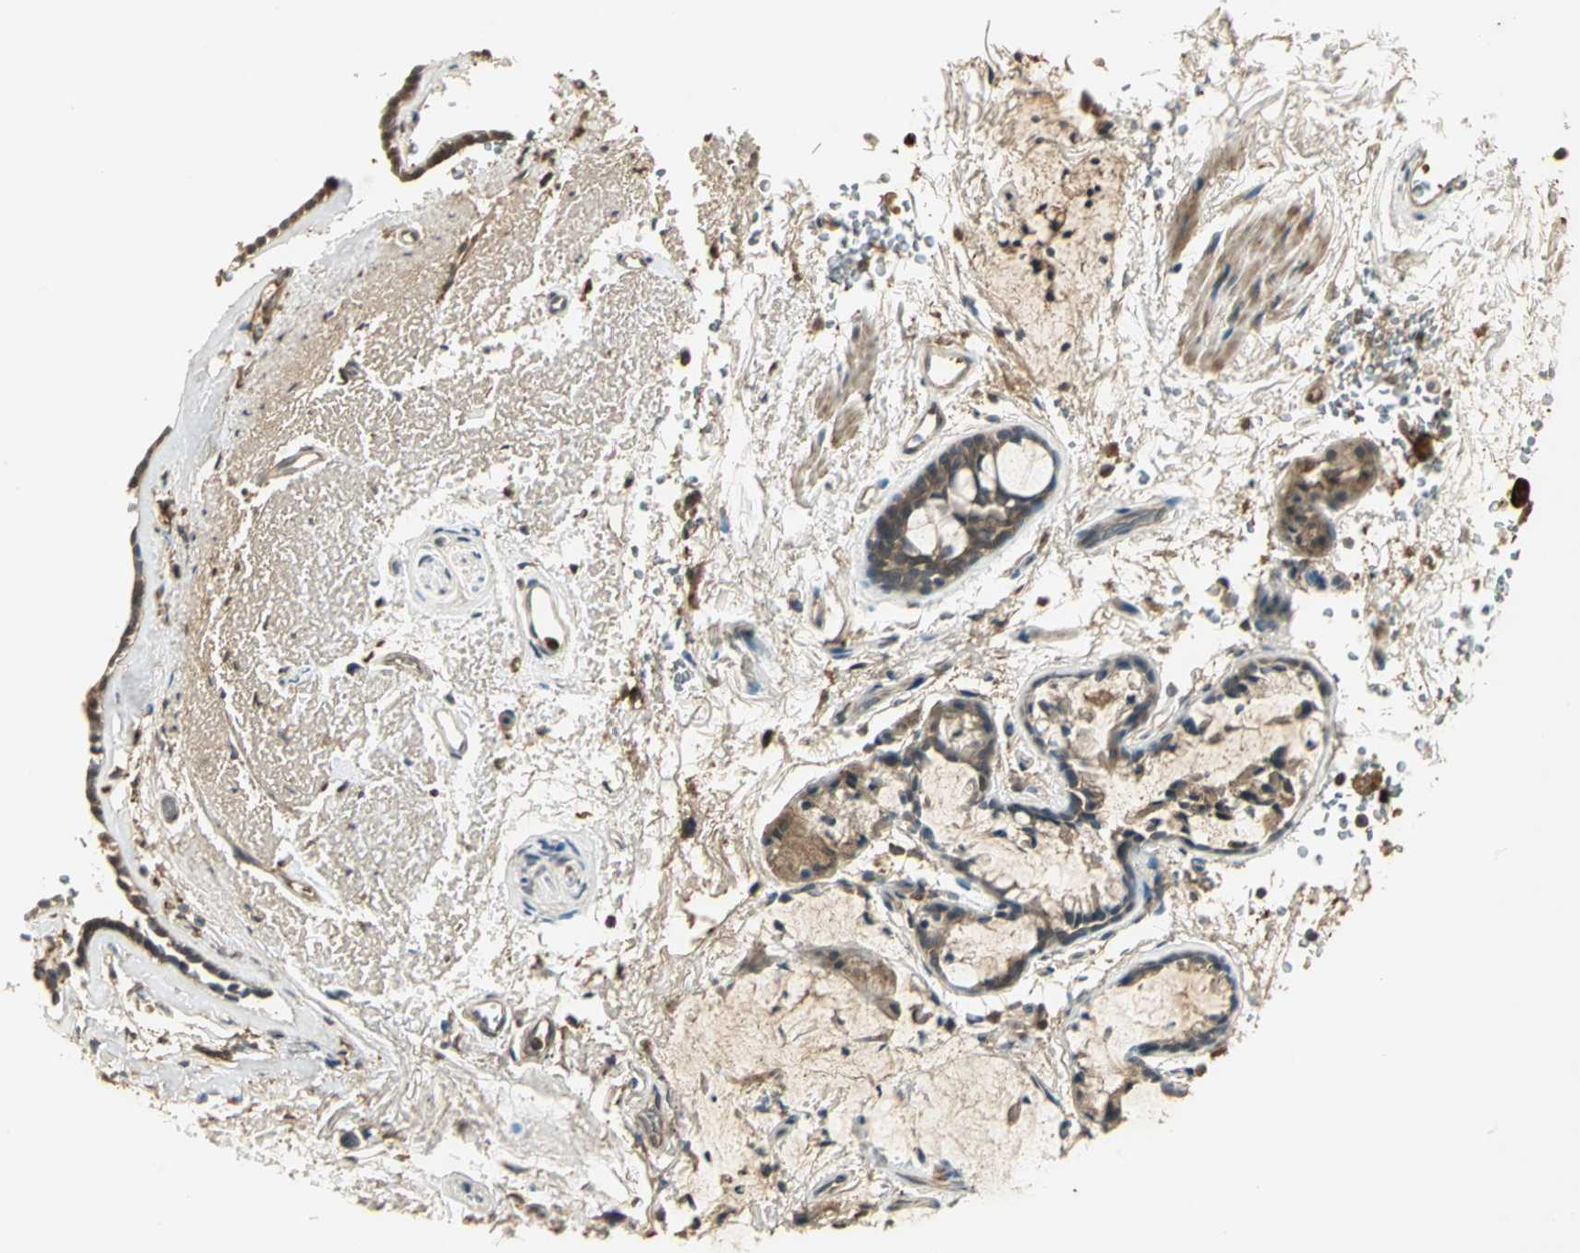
{"staining": {"intensity": "moderate", "quantity": ">75%", "location": "cytoplasmic/membranous"}, "tissue": "bronchus", "cell_type": "Respiratory epithelial cells", "image_type": "normal", "snomed": [{"axis": "morphology", "description": "Normal tissue, NOS"}, {"axis": "morphology", "description": "Adenocarcinoma, NOS"}, {"axis": "topography", "description": "Bronchus"}, {"axis": "topography", "description": "Lung"}], "caption": "A brown stain highlights moderate cytoplasmic/membranous positivity of a protein in respiratory epithelial cells of normal human bronchus.", "gene": "KEAP1", "patient": {"sex": "male", "age": 71}}